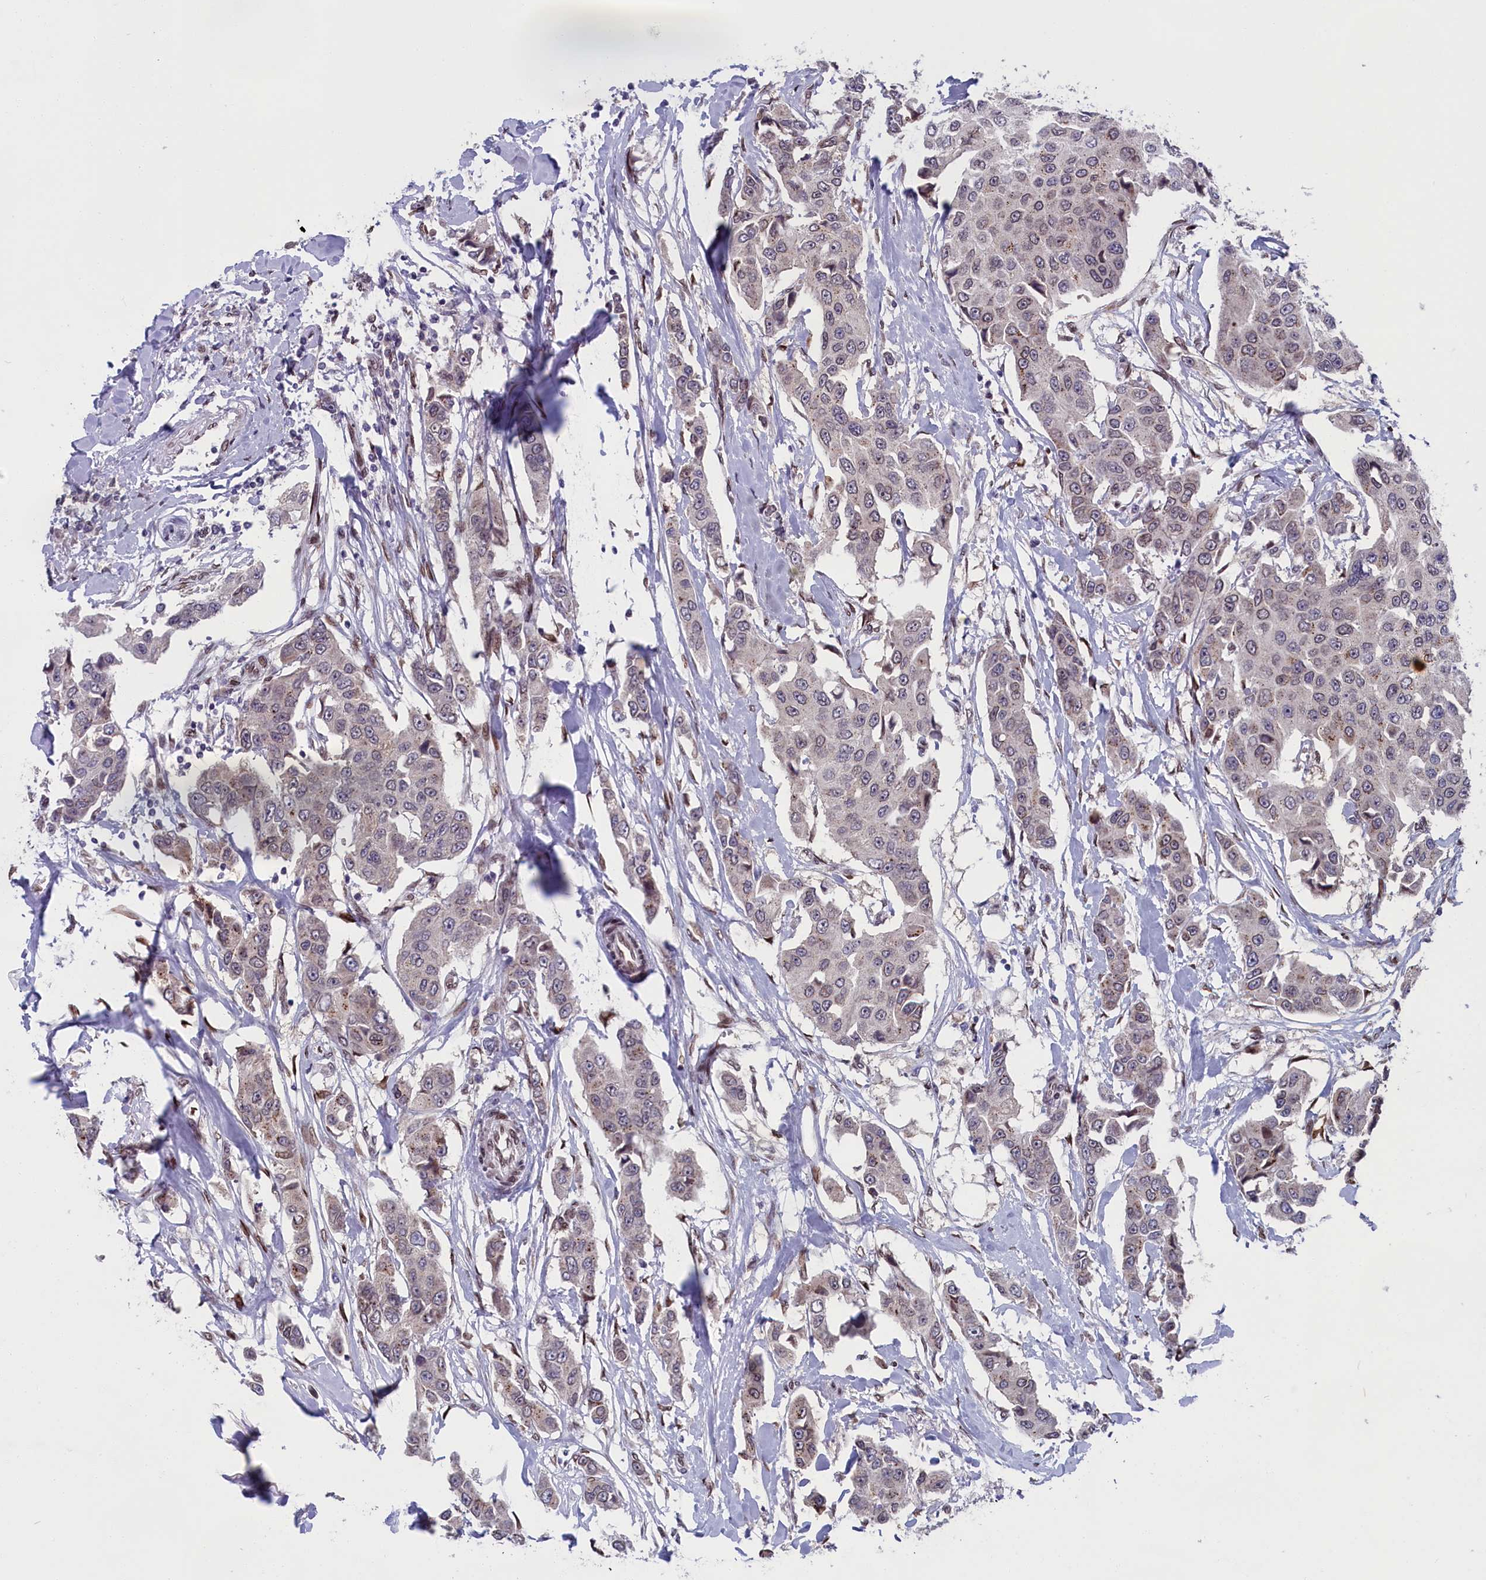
{"staining": {"intensity": "weak", "quantity": "<25%", "location": "nuclear"}, "tissue": "breast cancer", "cell_type": "Tumor cells", "image_type": "cancer", "snomed": [{"axis": "morphology", "description": "Duct carcinoma"}, {"axis": "topography", "description": "Breast"}], "caption": "Immunohistochemical staining of breast cancer (invasive ductal carcinoma) exhibits no significant expression in tumor cells.", "gene": "GPSM1", "patient": {"sex": "female", "age": 80}}